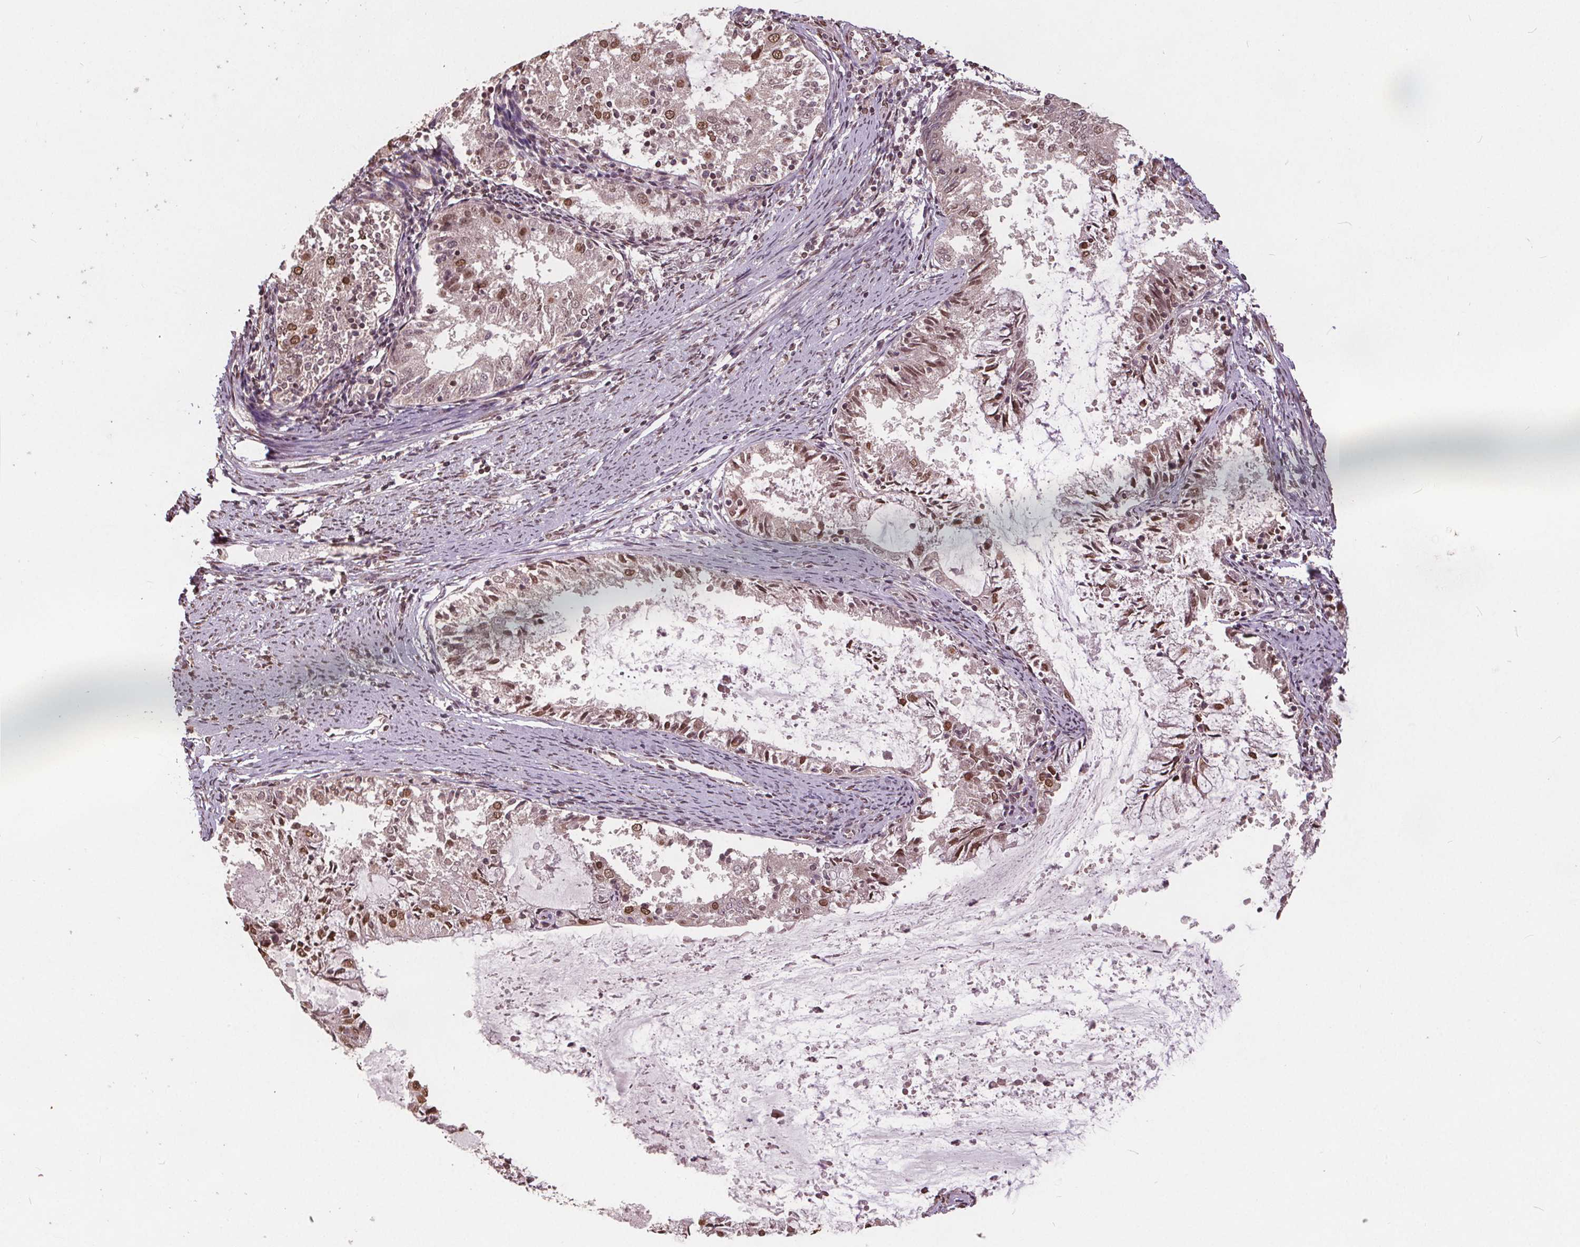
{"staining": {"intensity": "moderate", "quantity": "25%-75%", "location": "nuclear"}, "tissue": "endometrial cancer", "cell_type": "Tumor cells", "image_type": "cancer", "snomed": [{"axis": "morphology", "description": "Adenocarcinoma, NOS"}, {"axis": "topography", "description": "Endometrium"}], "caption": "Moderate nuclear positivity is present in about 25%-75% of tumor cells in adenocarcinoma (endometrial). (DAB IHC, brown staining for protein, blue staining for nuclei).", "gene": "HIF1AN", "patient": {"sex": "female", "age": 57}}